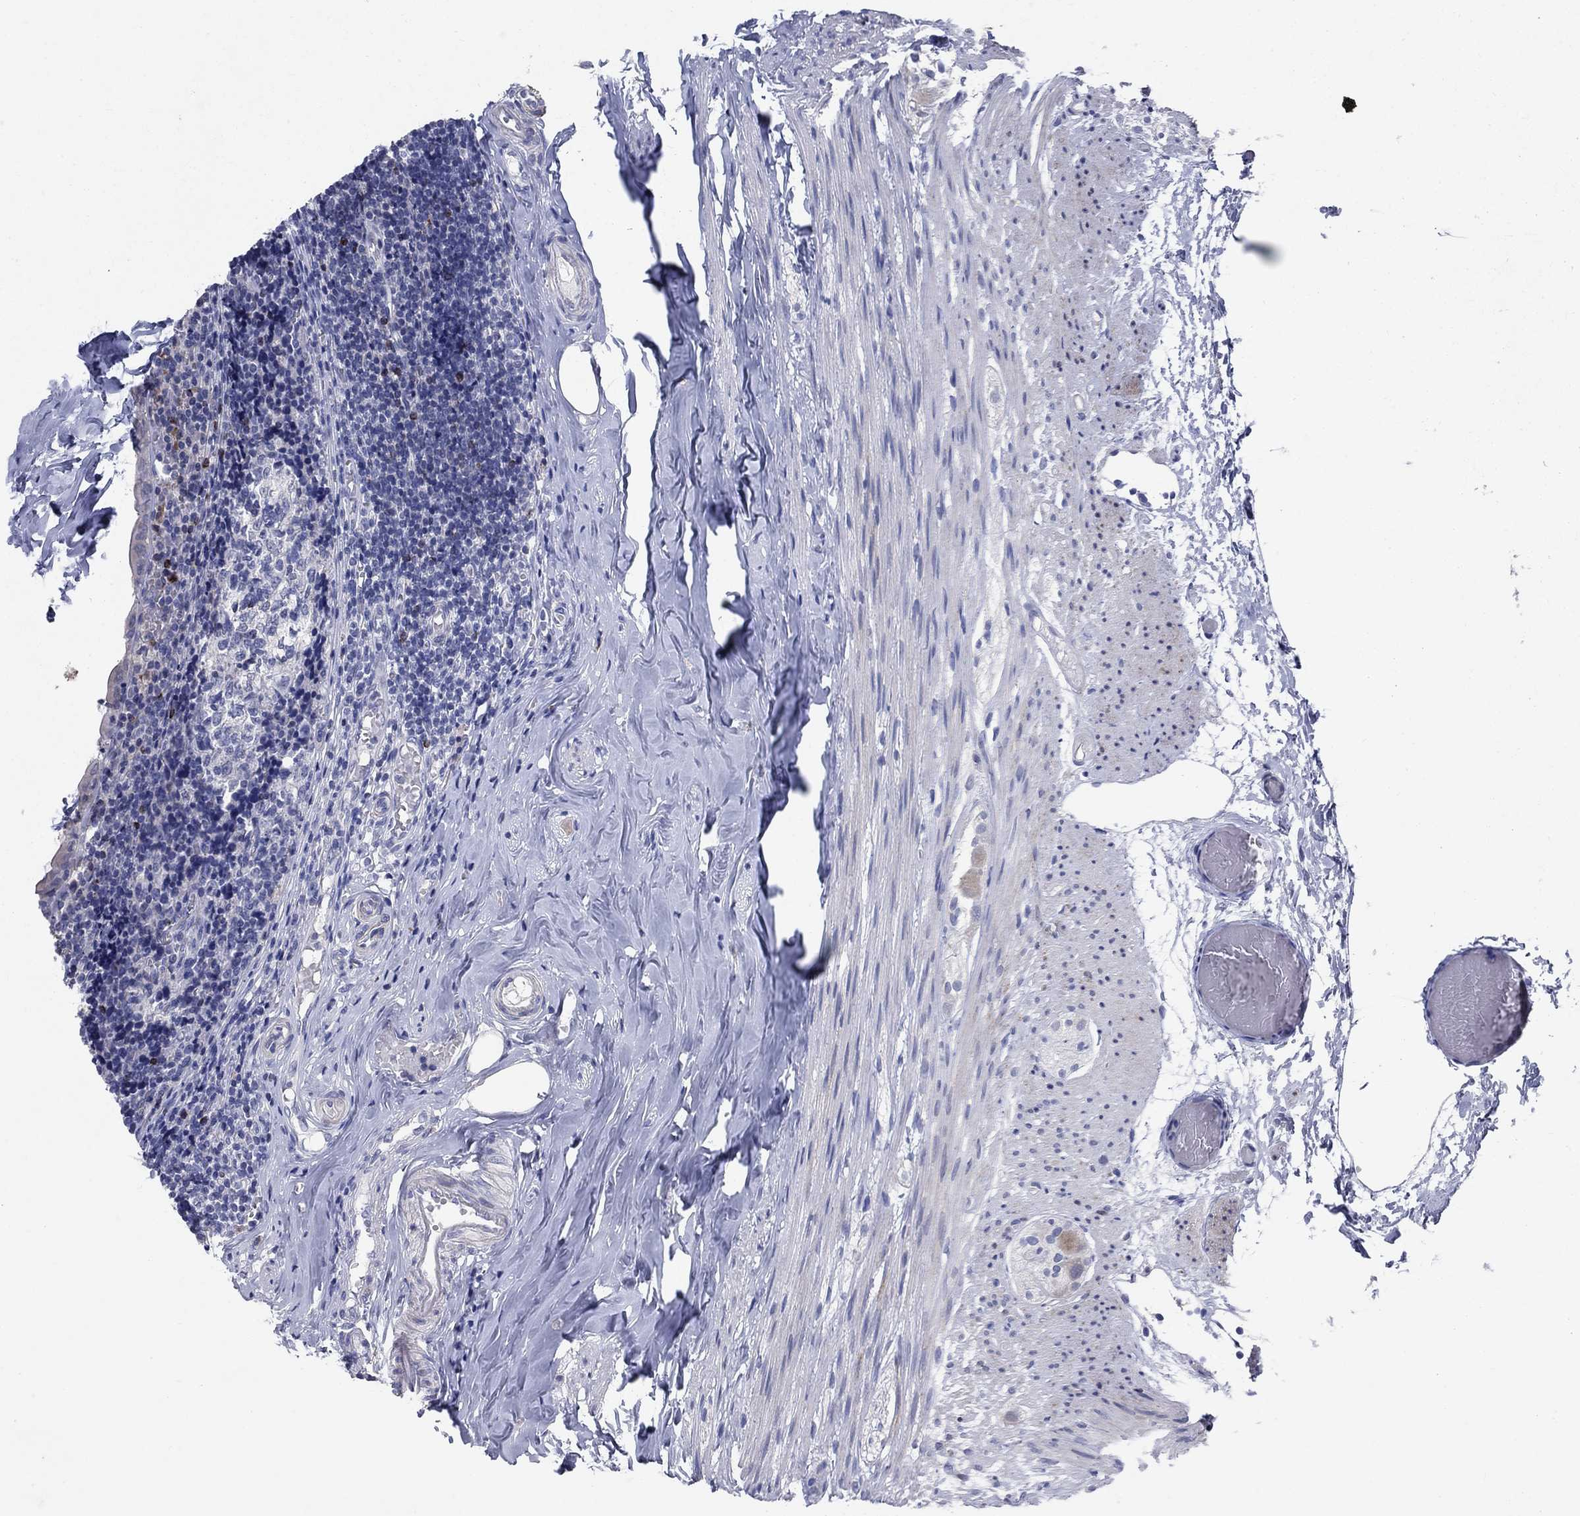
{"staining": {"intensity": "negative", "quantity": "none", "location": "none"}, "tissue": "appendix", "cell_type": "Glandular cells", "image_type": "normal", "snomed": [{"axis": "morphology", "description": "Normal tissue, NOS"}, {"axis": "topography", "description": "Appendix"}], "caption": "An immunohistochemistry (IHC) photomicrograph of benign appendix is shown. There is no staining in glandular cells of appendix. (Immunohistochemistry, brightfield microscopy, high magnification).", "gene": "NTRK2", "patient": {"sex": "female", "age": 23}}